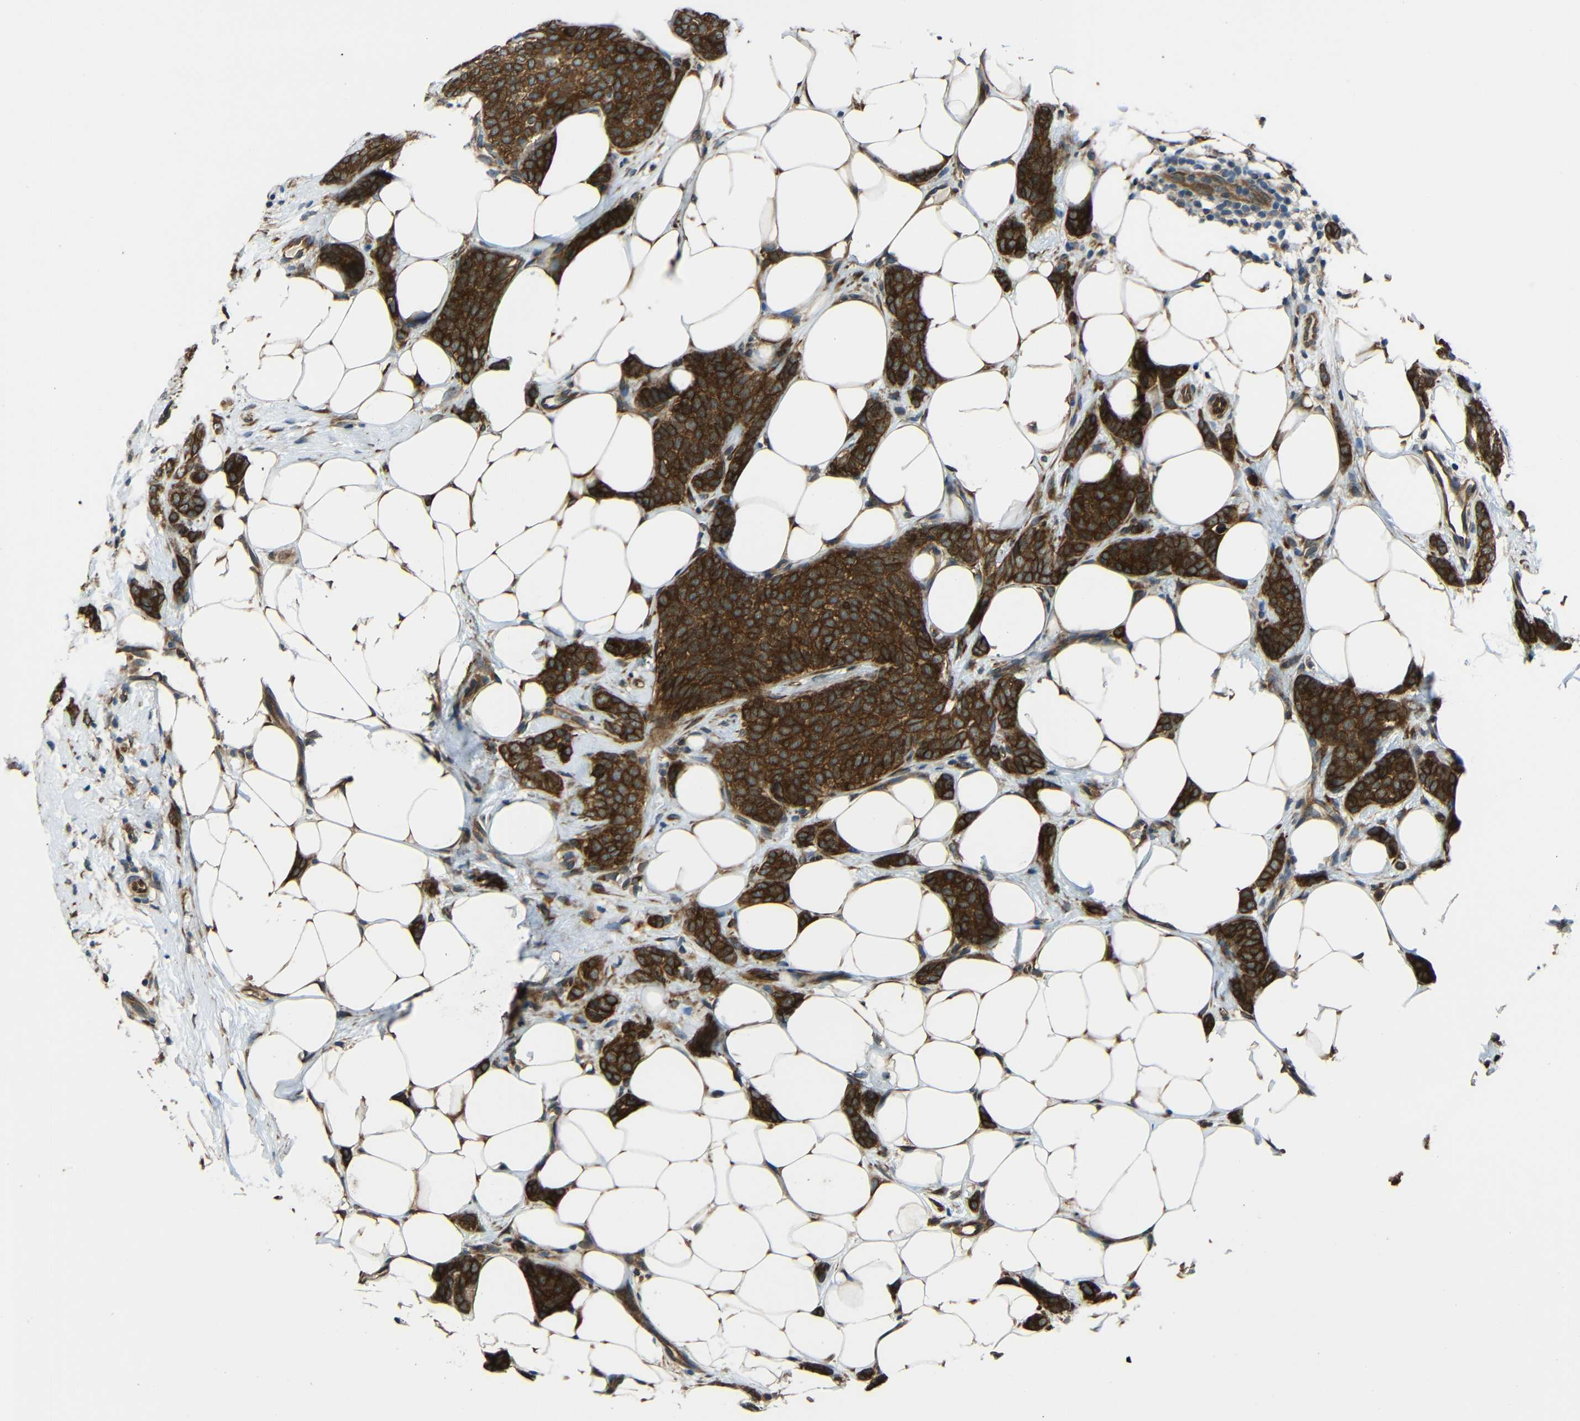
{"staining": {"intensity": "strong", "quantity": ">75%", "location": "cytoplasmic/membranous"}, "tissue": "breast cancer", "cell_type": "Tumor cells", "image_type": "cancer", "snomed": [{"axis": "morphology", "description": "Lobular carcinoma"}, {"axis": "topography", "description": "Skin"}, {"axis": "topography", "description": "Breast"}], "caption": "A high amount of strong cytoplasmic/membranous staining is present in approximately >75% of tumor cells in breast cancer tissue.", "gene": "VAPB", "patient": {"sex": "female", "age": 46}}